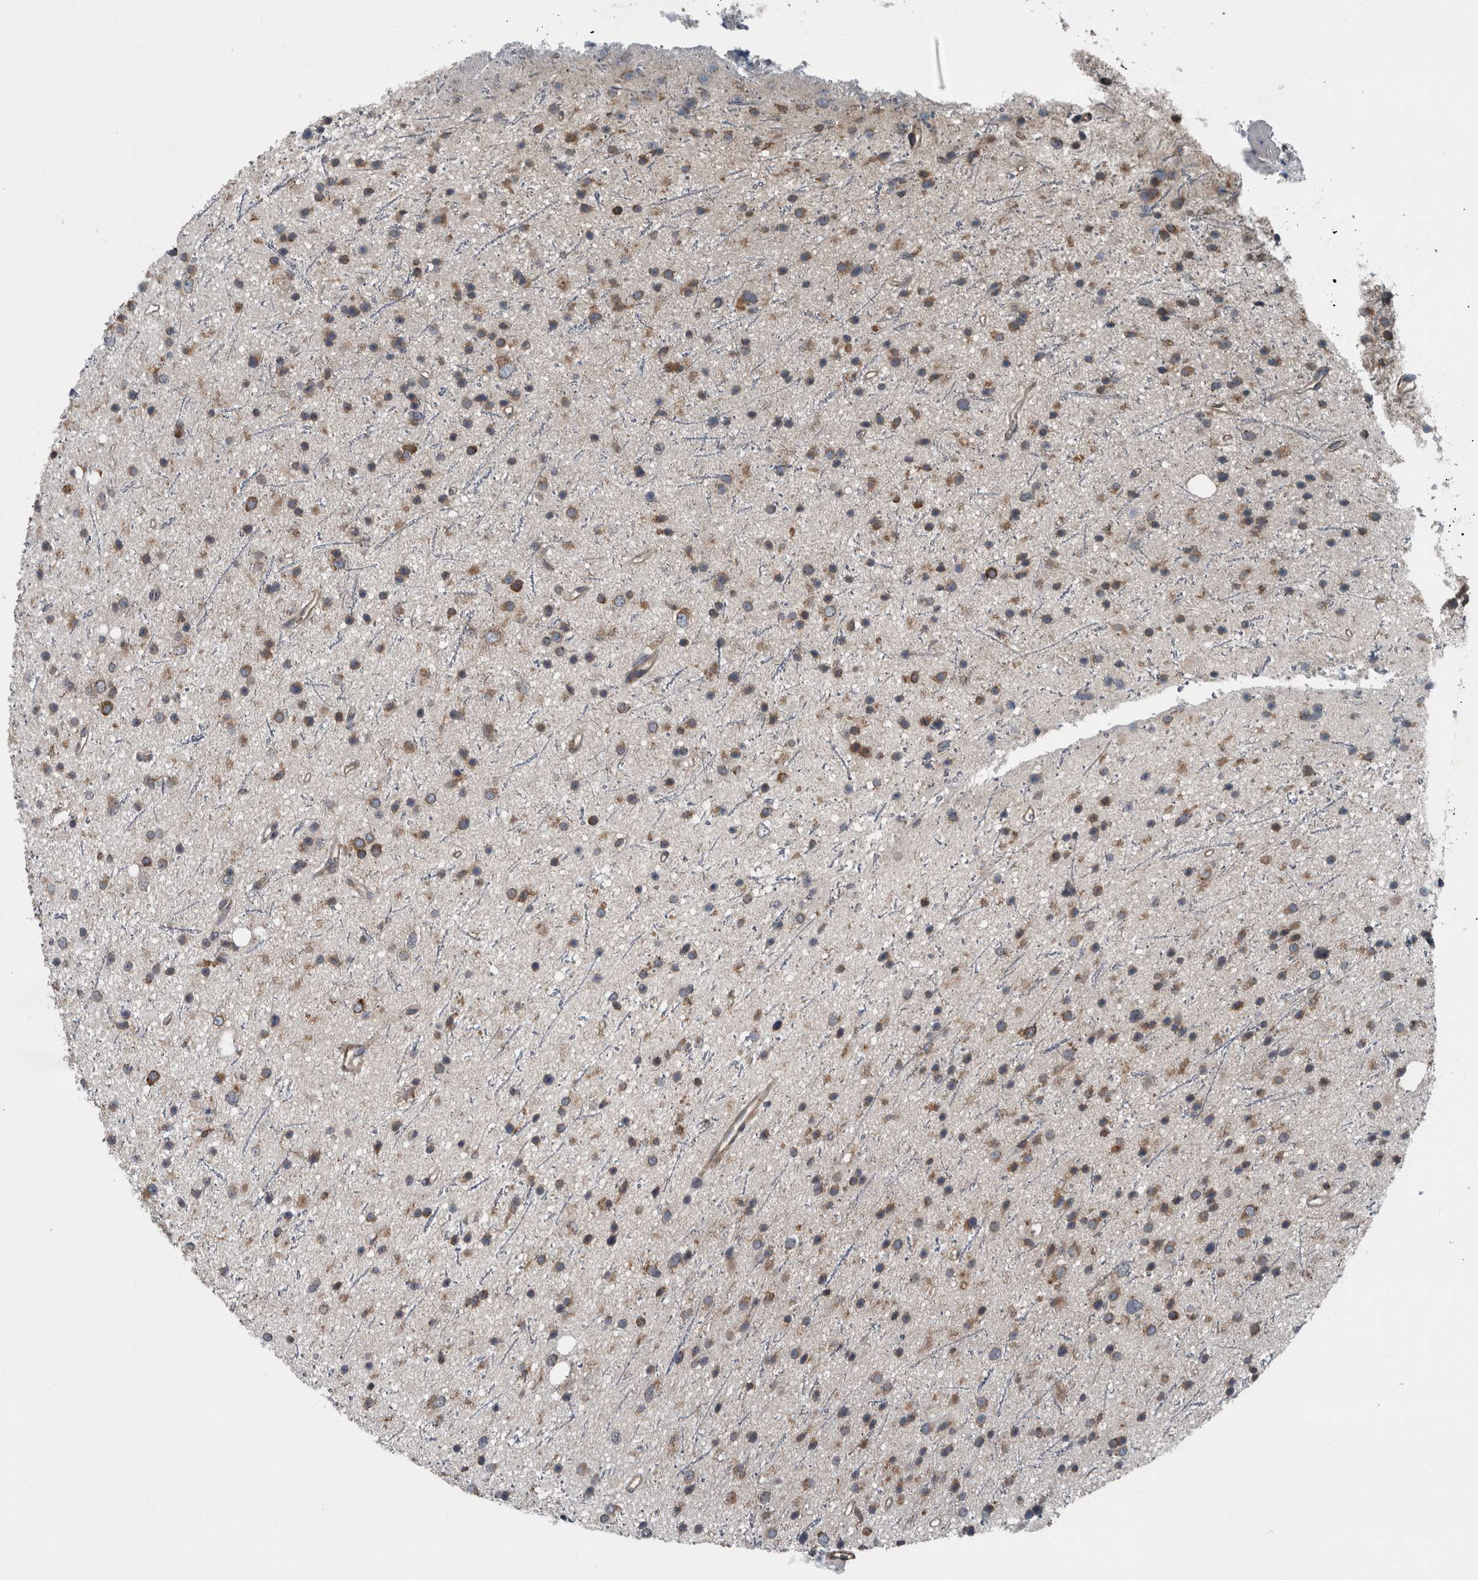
{"staining": {"intensity": "moderate", "quantity": ">75%", "location": "cytoplasmic/membranous"}, "tissue": "glioma", "cell_type": "Tumor cells", "image_type": "cancer", "snomed": [{"axis": "morphology", "description": "Glioma, malignant, Low grade"}, {"axis": "topography", "description": "Cerebral cortex"}], "caption": "IHC of malignant low-grade glioma demonstrates medium levels of moderate cytoplasmic/membranous staining in approximately >75% of tumor cells.", "gene": "EXOC8", "patient": {"sex": "female", "age": 39}}